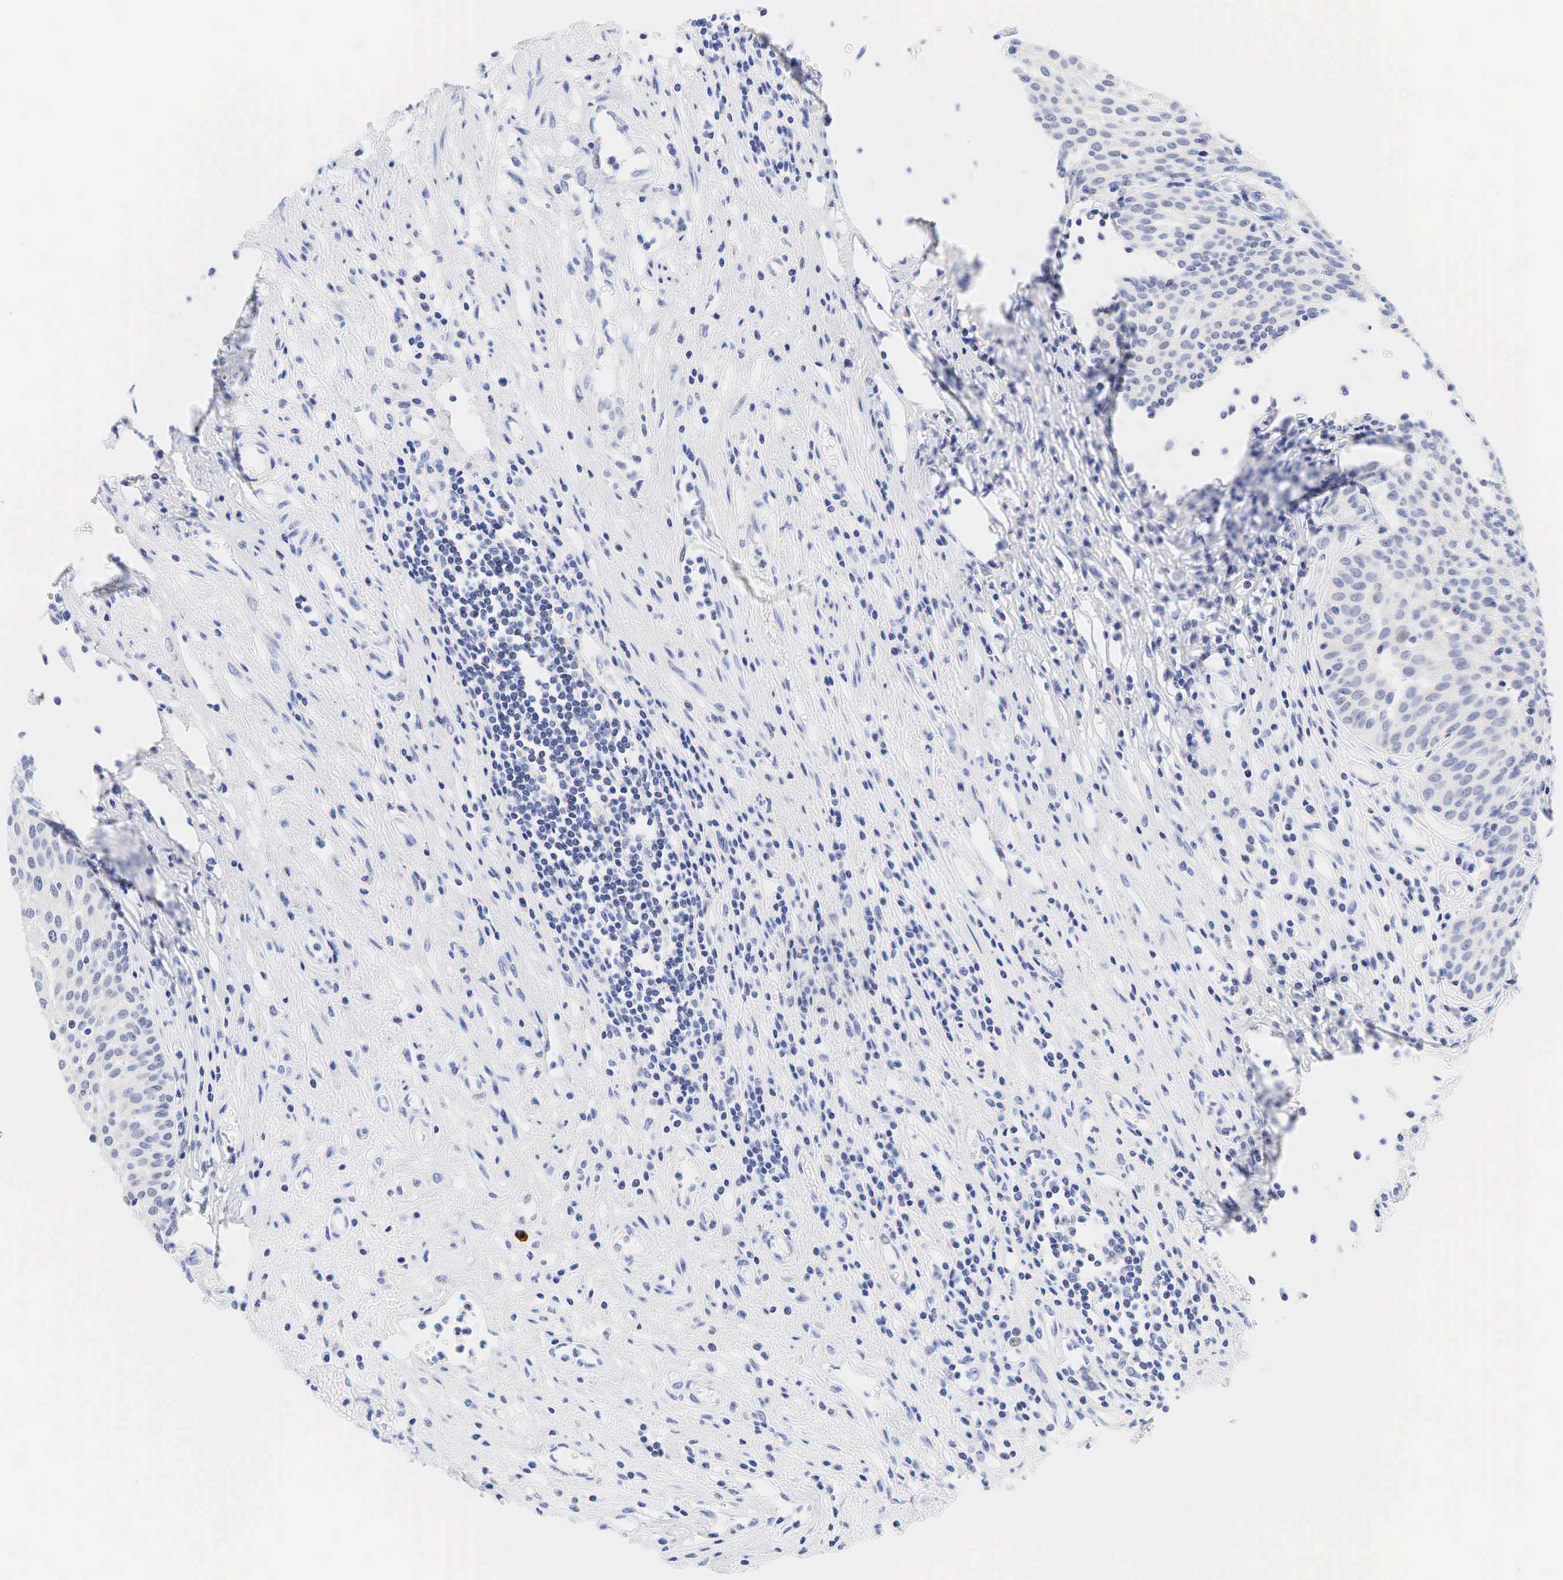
{"staining": {"intensity": "weak", "quantity": "<25%", "location": "nuclear"}, "tissue": "urinary bladder", "cell_type": "Urothelial cells", "image_type": "normal", "snomed": [{"axis": "morphology", "description": "Normal tissue, NOS"}, {"axis": "topography", "description": "Urinary bladder"}], "caption": "A high-resolution histopathology image shows immunohistochemistry (IHC) staining of unremarkable urinary bladder, which shows no significant staining in urothelial cells.", "gene": "AR", "patient": {"sex": "female", "age": 84}}